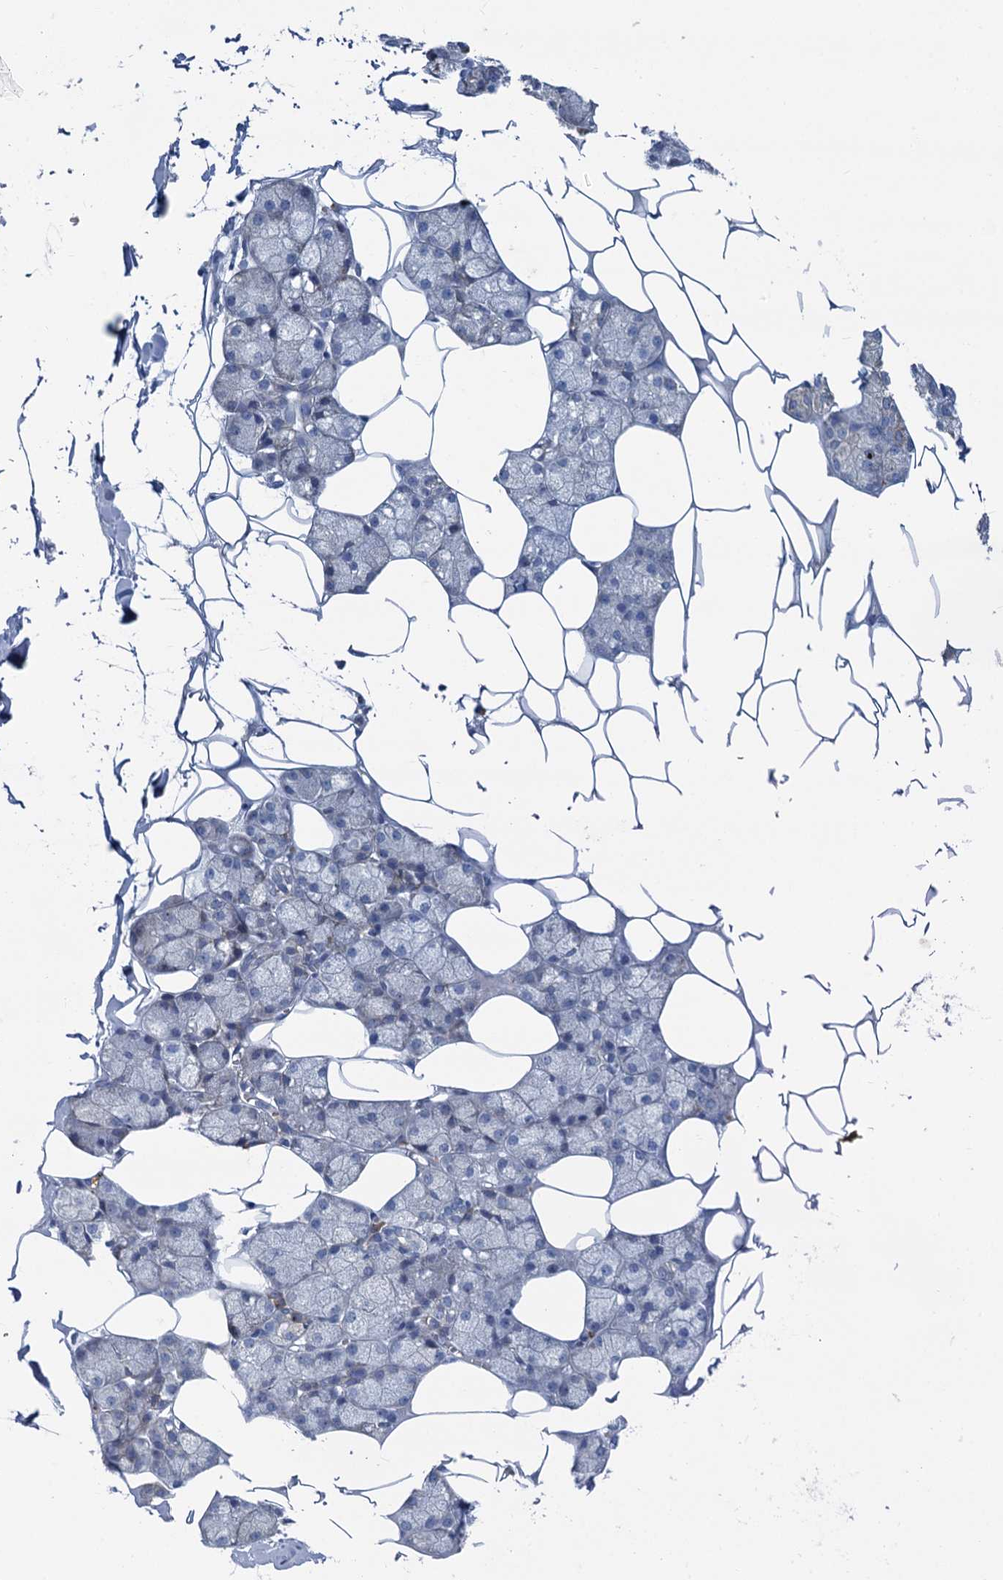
{"staining": {"intensity": "negative", "quantity": "none", "location": "none"}, "tissue": "salivary gland", "cell_type": "Glandular cells", "image_type": "normal", "snomed": [{"axis": "morphology", "description": "Normal tissue, NOS"}, {"axis": "topography", "description": "Salivary gland"}], "caption": "High magnification brightfield microscopy of normal salivary gland stained with DAB (brown) and counterstained with hematoxylin (blue): glandular cells show no significant staining. The staining is performed using DAB brown chromogen with nuclei counter-stained in using hematoxylin.", "gene": "PRSS35", "patient": {"sex": "male", "age": 62}}